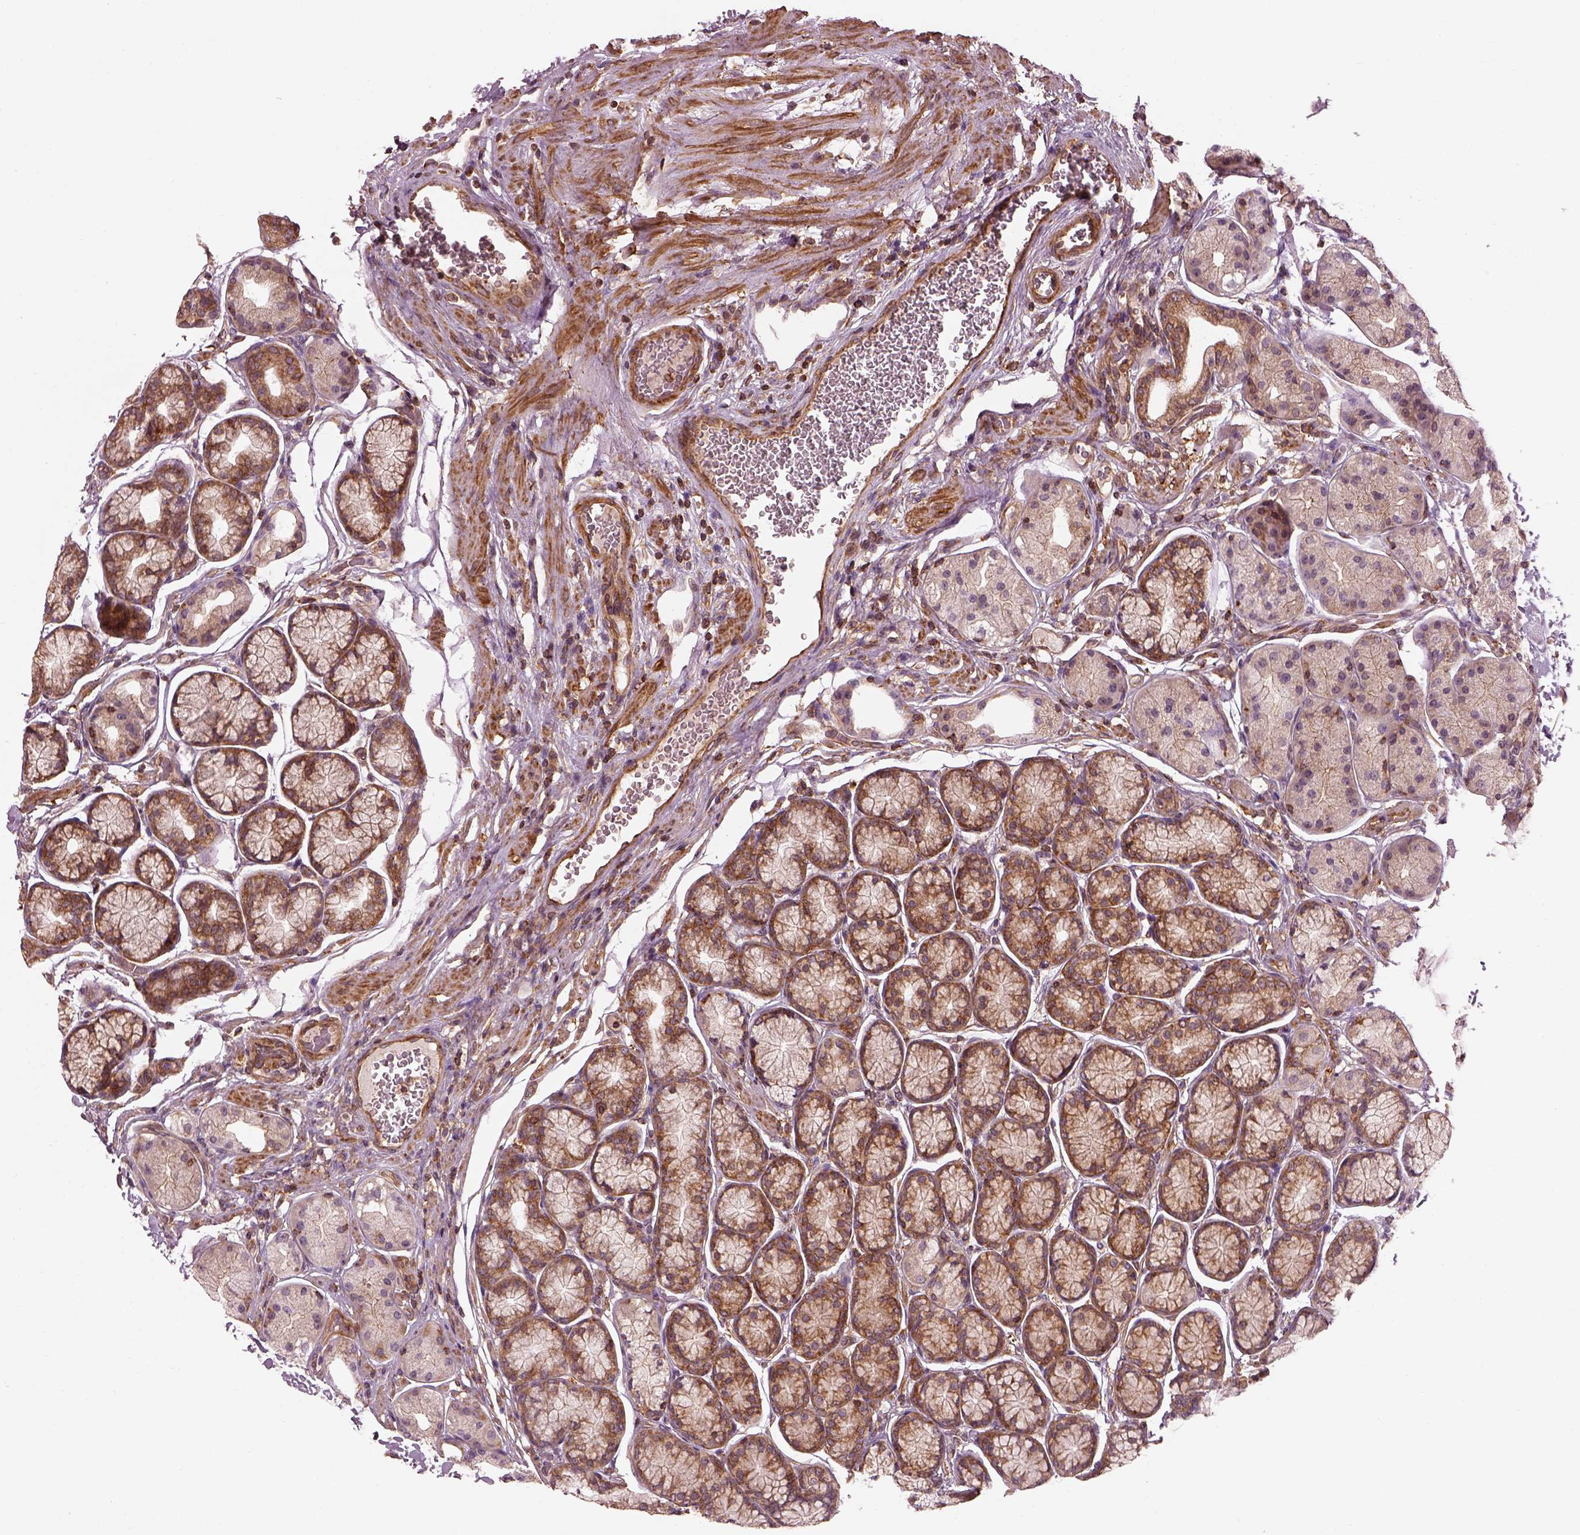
{"staining": {"intensity": "moderate", "quantity": "<25%", "location": "cytoplasmic/membranous"}, "tissue": "stomach", "cell_type": "Glandular cells", "image_type": "normal", "snomed": [{"axis": "morphology", "description": "Normal tissue, NOS"}, {"axis": "morphology", "description": "Adenocarcinoma, NOS"}, {"axis": "morphology", "description": "Adenocarcinoma, High grade"}, {"axis": "topography", "description": "Stomach, upper"}, {"axis": "topography", "description": "Stomach"}], "caption": "The image displays staining of unremarkable stomach, revealing moderate cytoplasmic/membranous protein staining (brown color) within glandular cells. The protein is stained brown, and the nuclei are stained in blue (DAB IHC with brightfield microscopy, high magnification).", "gene": "LSM14A", "patient": {"sex": "female", "age": 65}}